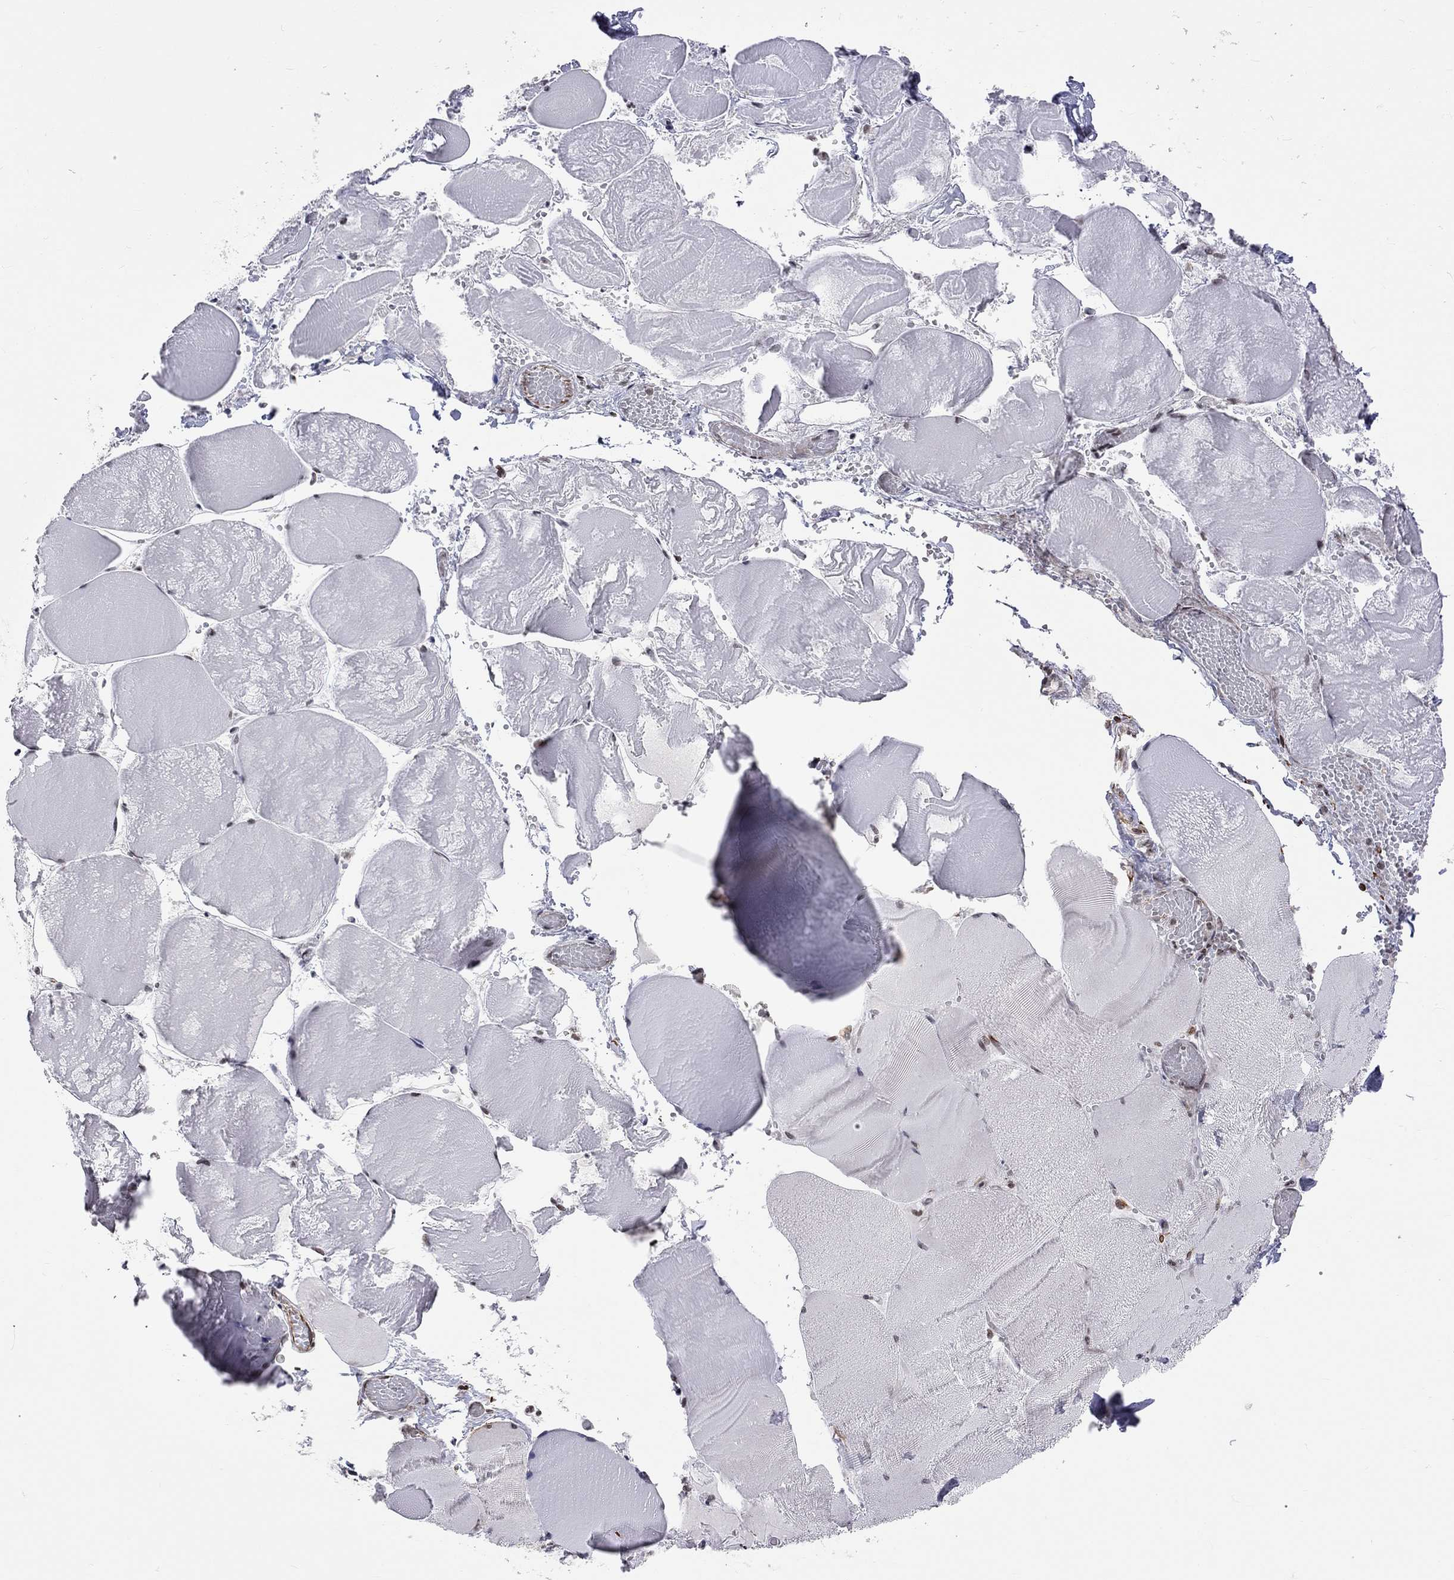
{"staining": {"intensity": "negative", "quantity": "none", "location": "none"}, "tissue": "skeletal muscle", "cell_type": "Myocytes", "image_type": "normal", "snomed": [{"axis": "morphology", "description": "Normal tissue, NOS"}, {"axis": "morphology", "description": "Malignant melanoma, Metastatic site"}, {"axis": "topography", "description": "Skeletal muscle"}], "caption": "High magnification brightfield microscopy of unremarkable skeletal muscle stained with DAB (3,3'-diaminobenzidine) (brown) and counterstained with hematoxylin (blue): myocytes show no significant positivity.", "gene": "MTNR1B", "patient": {"sex": "male", "age": 50}}